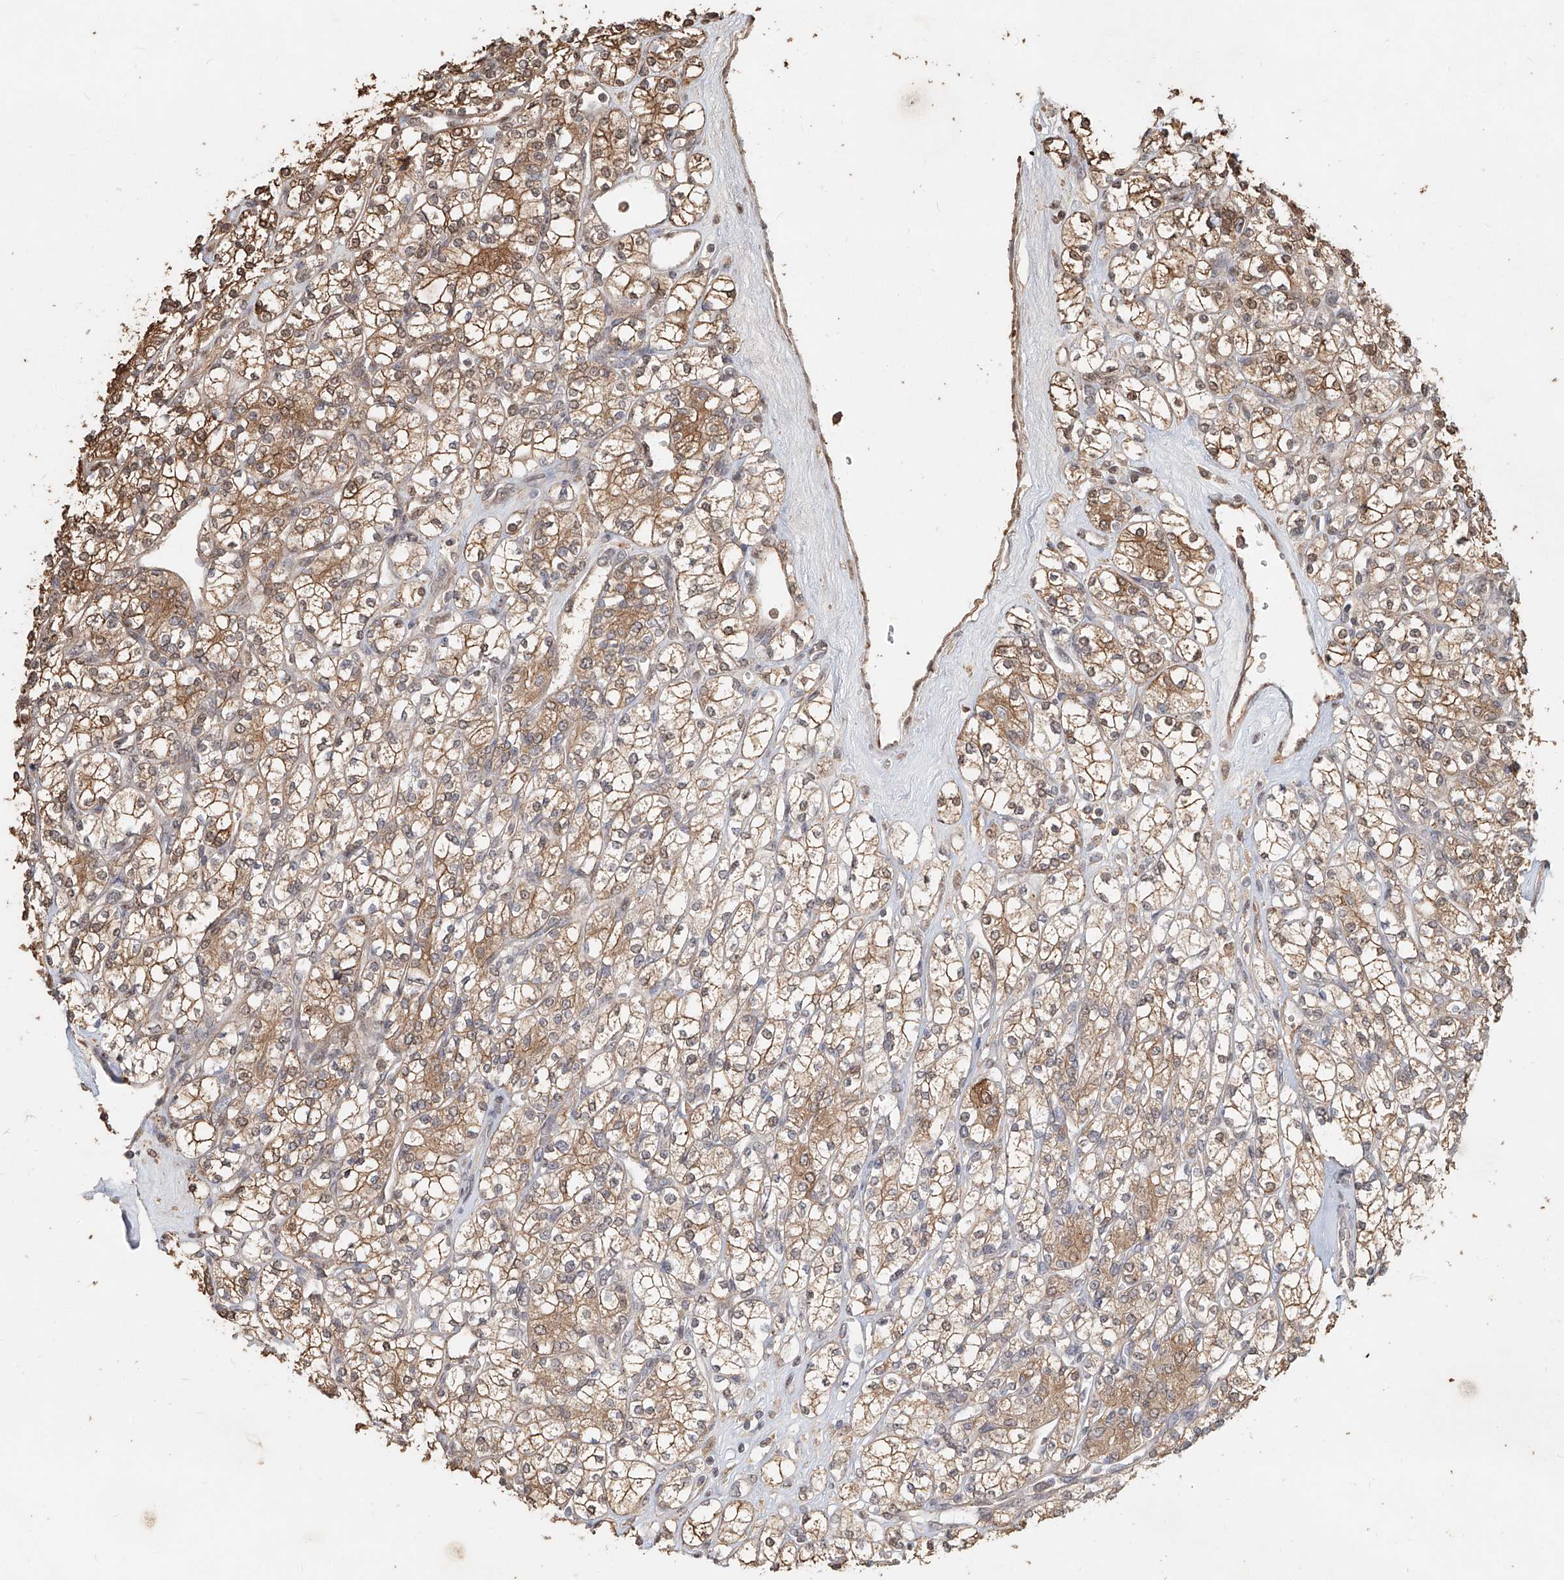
{"staining": {"intensity": "moderate", "quantity": ">75%", "location": "cytoplasmic/membranous"}, "tissue": "renal cancer", "cell_type": "Tumor cells", "image_type": "cancer", "snomed": [{"axis": "morphology", "description": "Adenocarcinoma, NOS"}, {"axis": "topography", "description": "Kidney"}], "caption": "An image of renal cancer (adenocarcinoma) stained for a protein reveals moderate cytoplasmic/membranous brown staining in tumor cells.", "gene": "RMND1", "patient": {"sex": "male", "age": 77}}